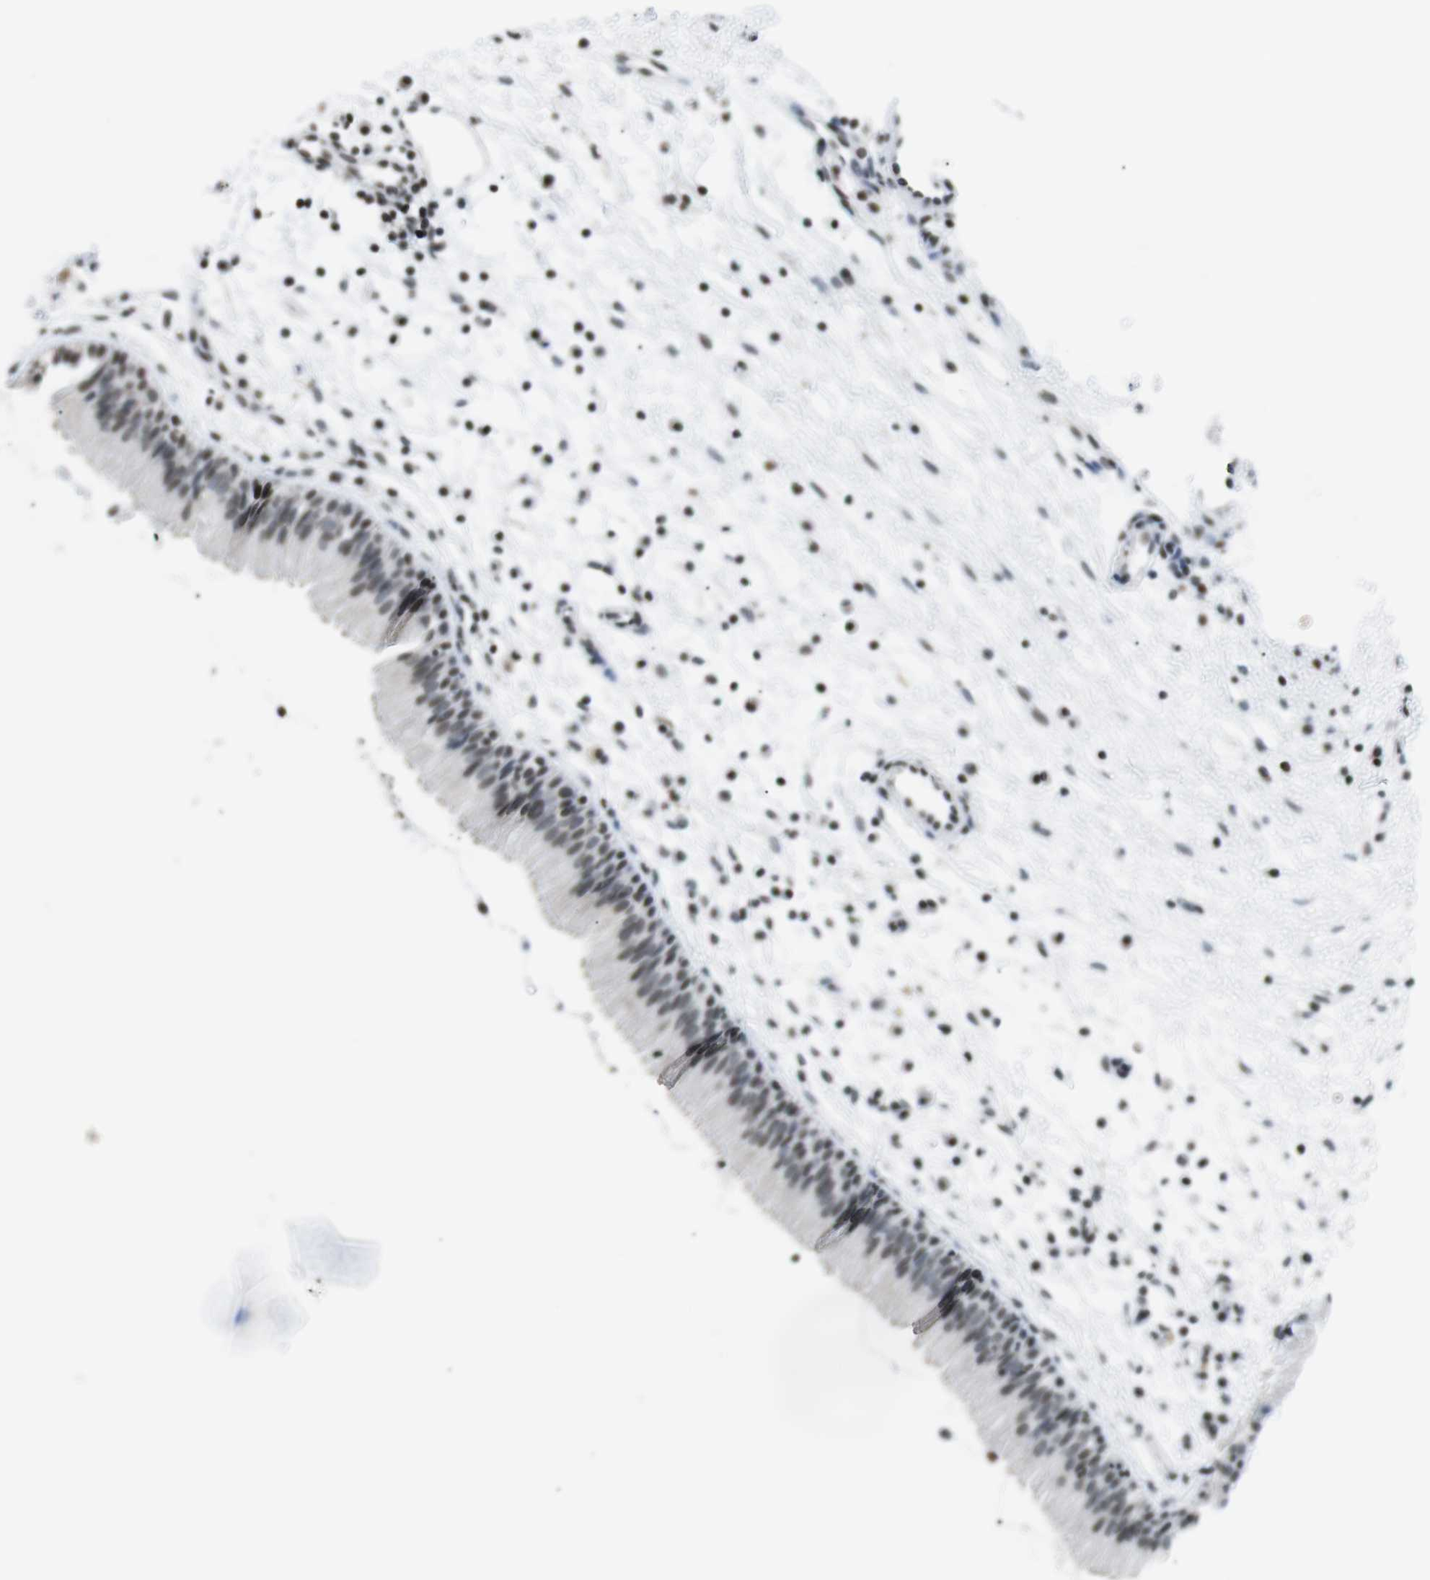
{"staining": {"intensity": "weak", "quantity": ">75%", "location": "nuclear"}, "tissue": "nasopharynx", "cell_type": "Respiratory epithelial cells", "image_type": "normal", "snomed": [{"axis": "morphology", "description": "Normal tissue, NOS"}, {"axis": "topography", "description": "Nasopharynx"}], "caption": "An IHC micrograph of benign tissue is shown. Protein staining in brown shows weak nuclear positivity in nasopharynx within respiratory epithelial cells.", "gene": "E2F2", "patient": {"sex": "male", "age": 21}}